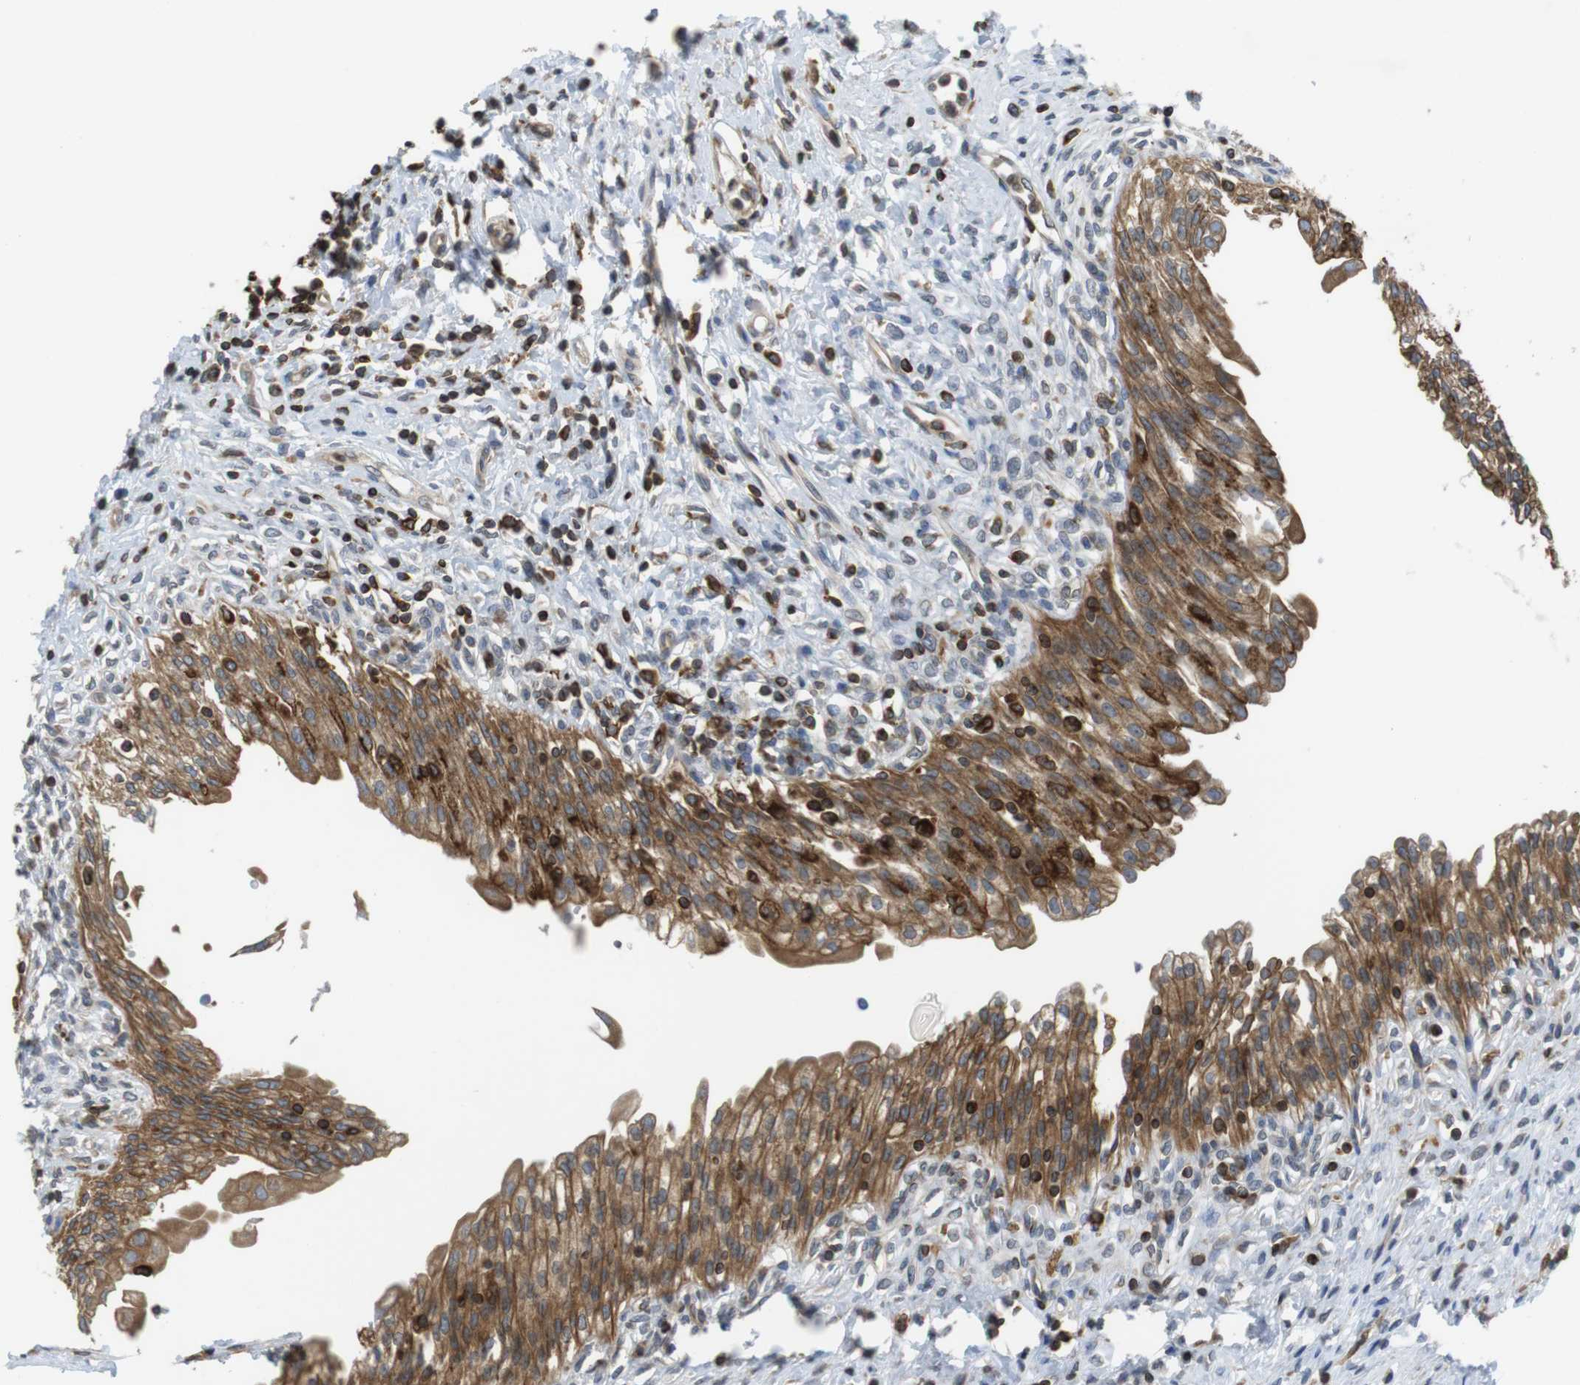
{"staining": {"intensity": "strong", "quantity": ">75%", "location": "cytoplasmic/membranous"}, "tissue": "urinary bladder", "cell_type": "Urothelial cells", "image_type": "normal", "snomed": [{"axis": "morphology", "description": "Normal tissue, NOS"}, {"axis": "morphology", "description": "Inflammation, NOS"}, {"axis": "topography", "description": "Urinary bladder"}], "caption": "This is an image of immunohistochemistry (IHC) staining of normal urinary bladder, which shows strong staining in the cytoplasmic/membranous of urothelial cells.", "gene": "ARL6IP5", "patient": {"sex": "female", "age": 80}}